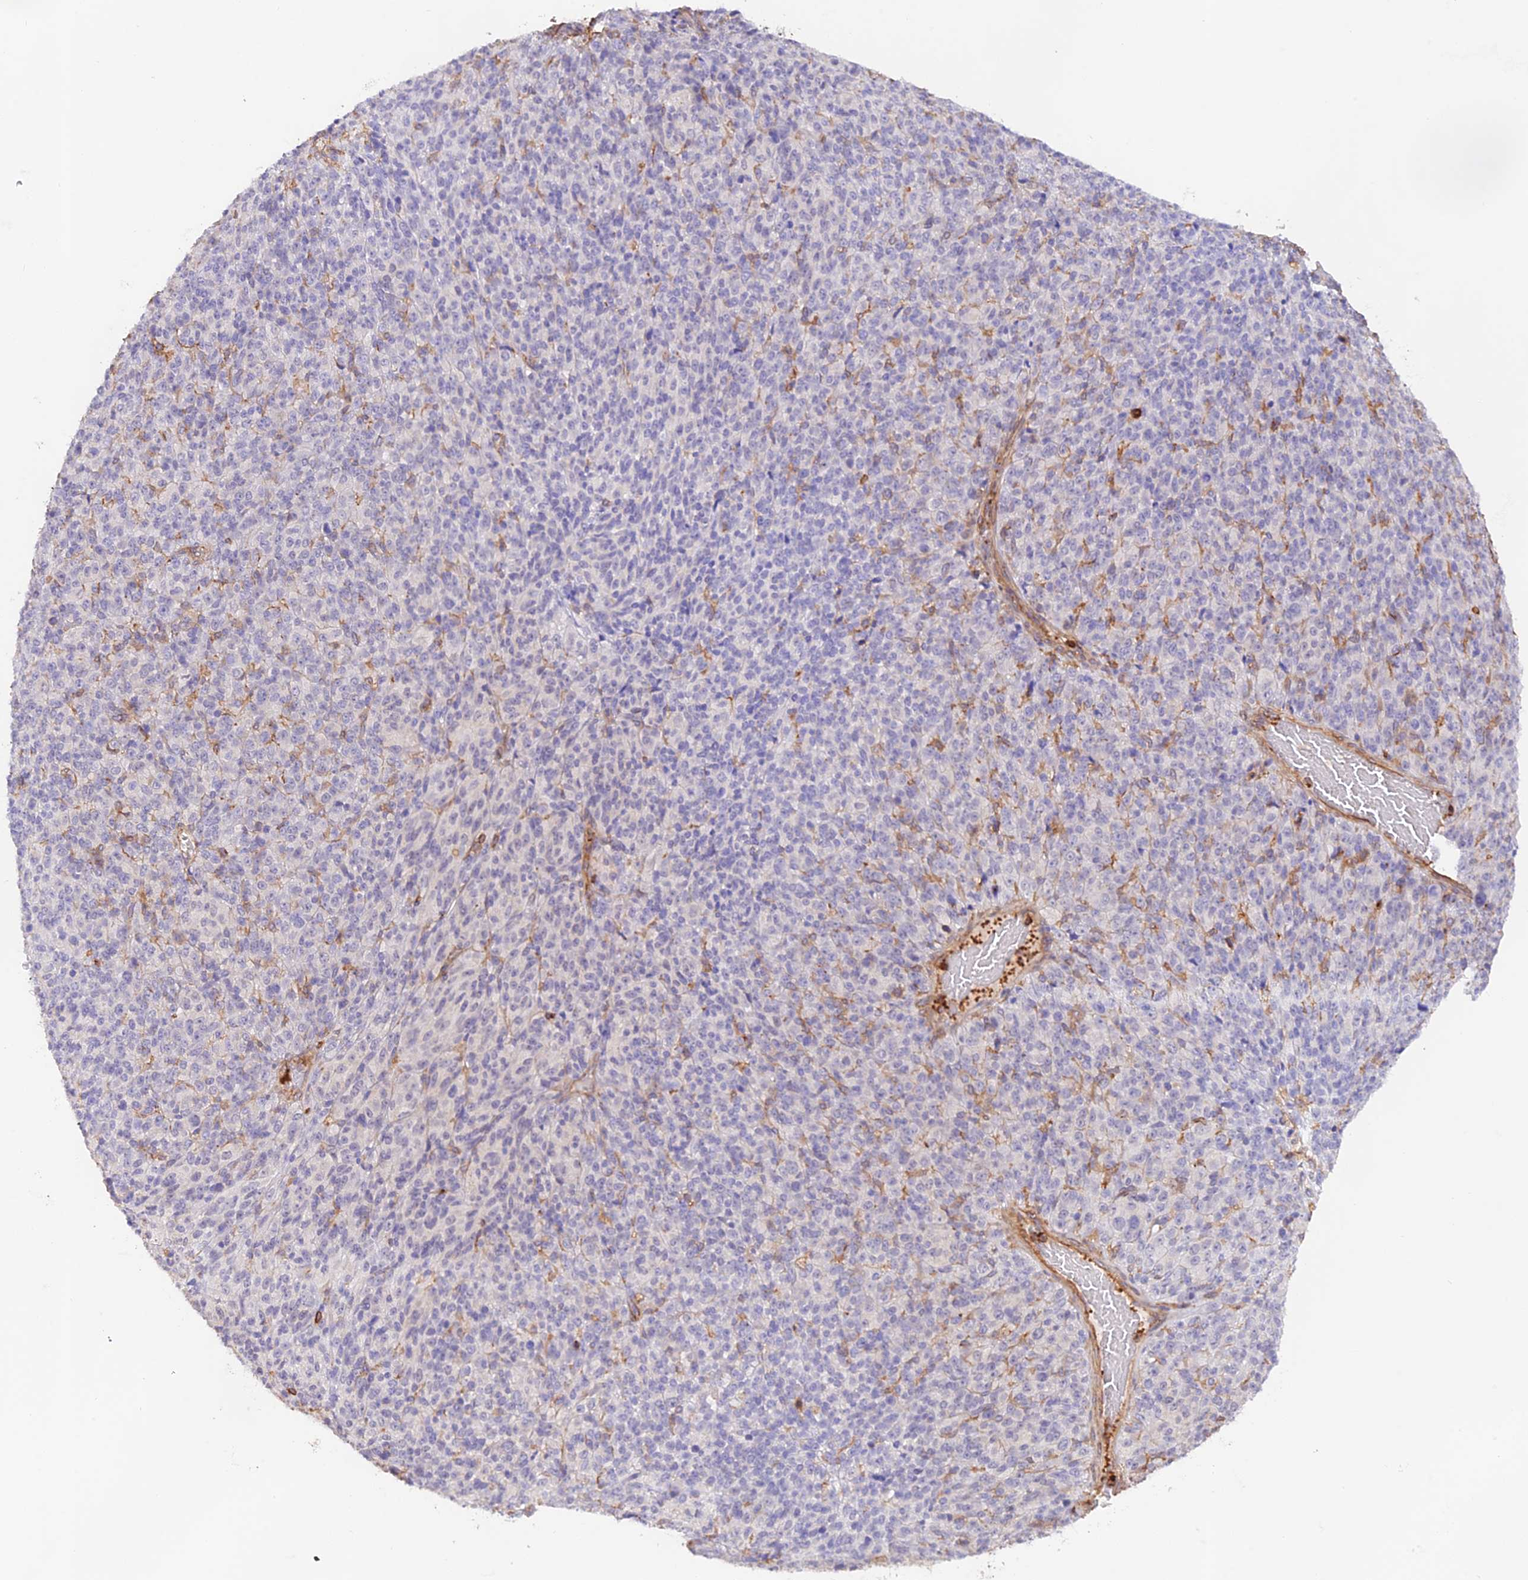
{"staining": {"intensity": "negative", "quantity": "none", "location": "none"}, "tissue": "melanoma", "cell_type": "Tumor cells", "image_type": "cancer", "snomed": [{"axis": "morphology", "description": "Malignant melanoma, Metastatic site"}, {"axis": "topography", "description": "Brain"}], "caption": "An image of melanoma stained for a protein shows no brown staining in tumor cells.", "gene": "DENND1C", "patient": {"sex": "female", "age": 56}}